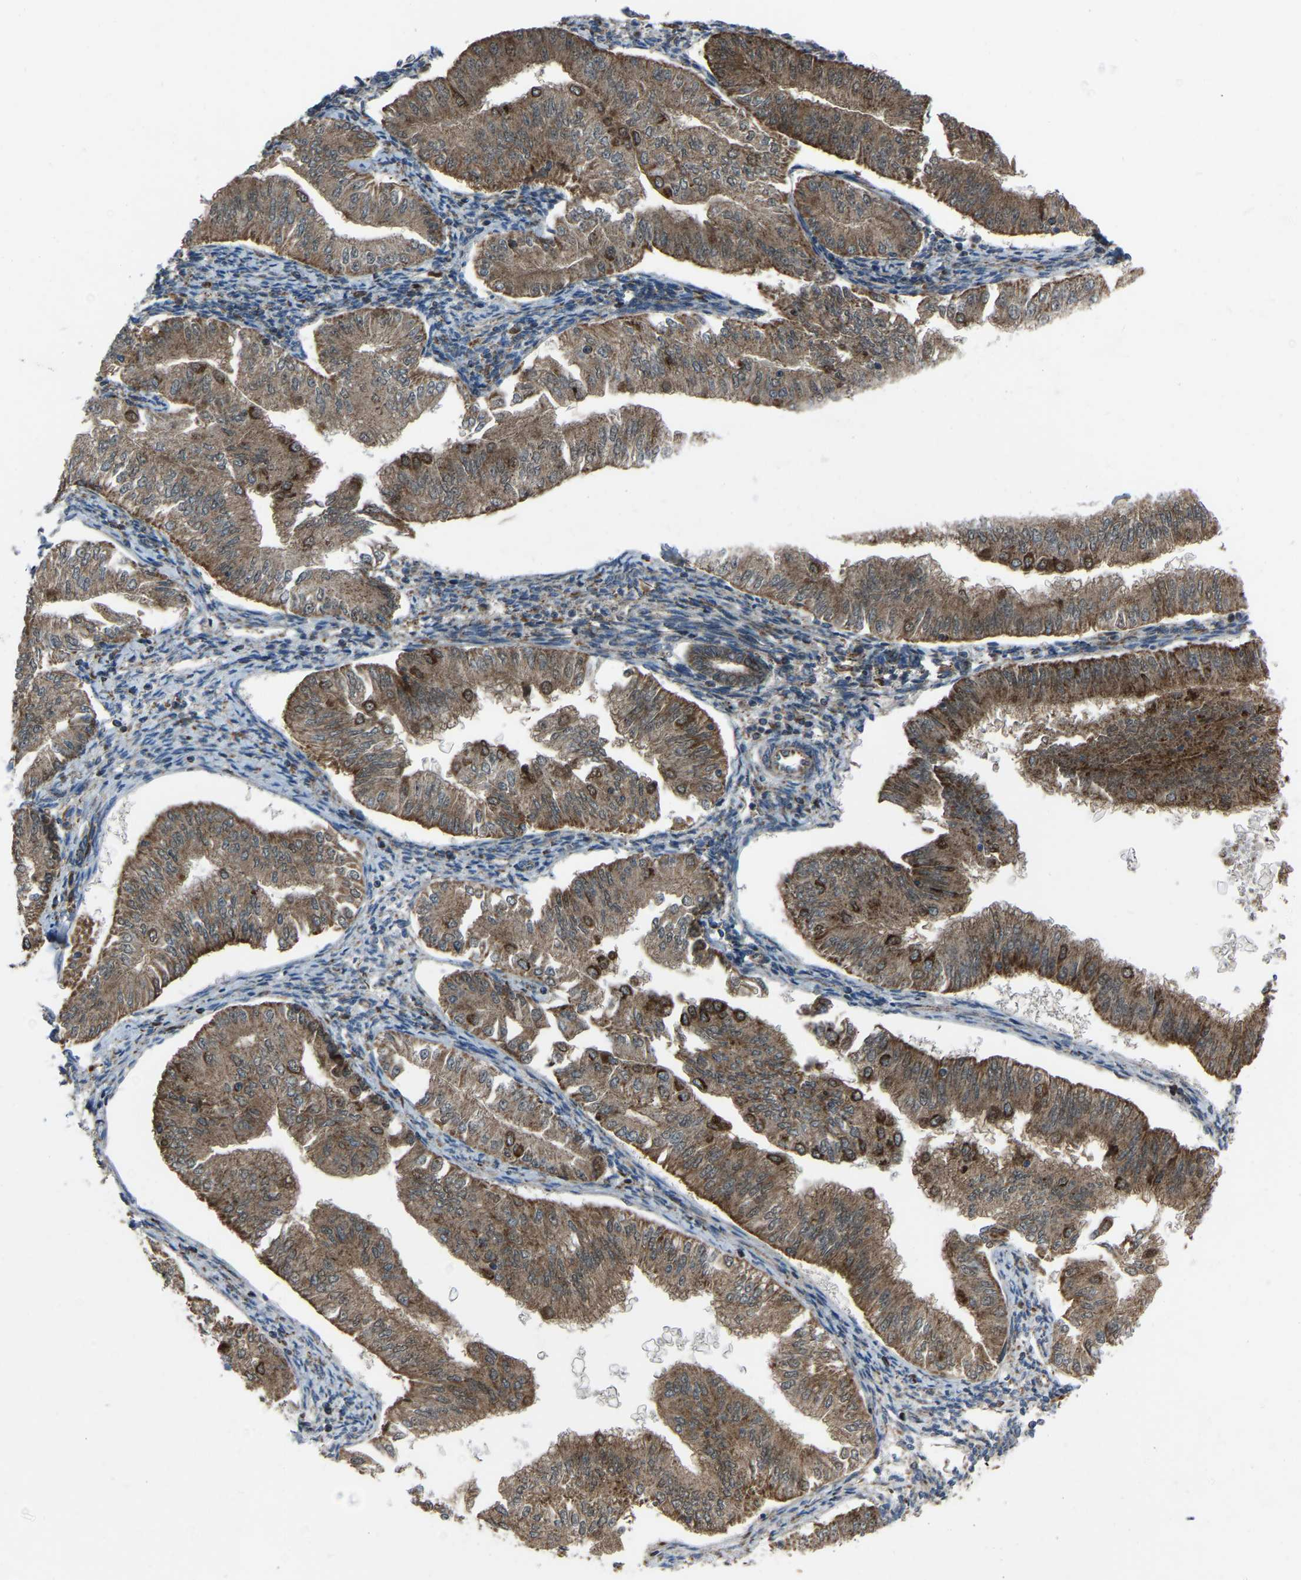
{"staining": {"intensity": "moderate", "quantity": ">75%", "location": "cytoplasmic/membranous"}, "tissue": "endometrial cancer", "cell_type": "Tumor cells", "image_type": "cancer", "snomed": [{"axis": "morphology", "description": "Normal tissue, NOS"}, {"axis": "morphology", "description": "Adenocarcinoma, NOS"}, {"axis": "topography", "description": "Endometrium"}], "caption": "Protein positivity by immunohistochemistry (IHC) shows moderate cytoplasmic/membranous expression in approximately >75% of tumor cells in endometrial cancer. Using DAB (brown) and hematoxylin (blue) stains, captured at high magnification using brightfield microscopy.", "gene": "AKR1A1", "patient": {"sex": "female", "age": 53}}